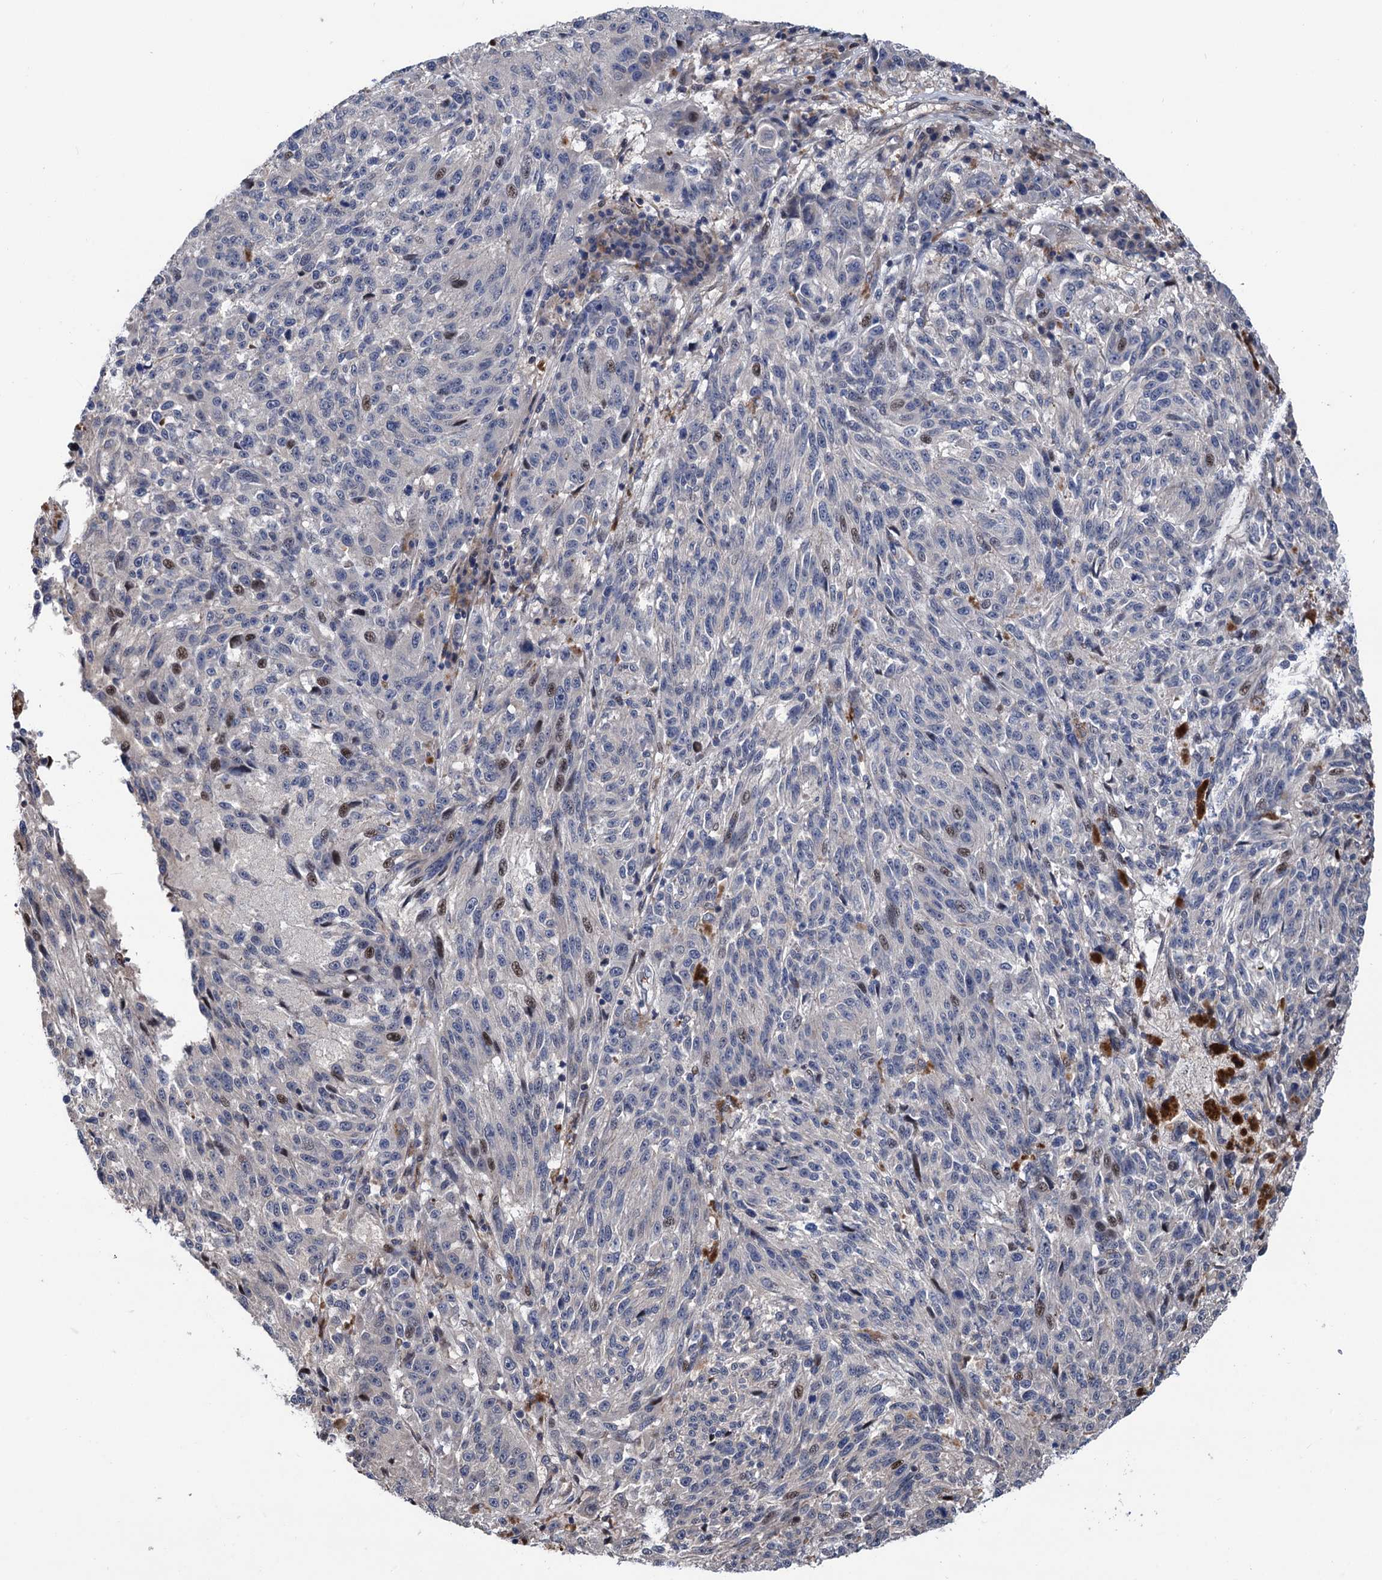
{"staining": {"intensity": "moderate", "quantity": "<25%", "location": "nuclear"}, "tissue": "melanoma", "cell_type": "Tumor cells", "image_type": "cancer", "snomed": [{"axis": "morphology", "description": "Malignant melanoma, NOS"}, {"axis": "topography", "description": "Skin"}], "caption": "Immunohistochemical staining of human melanoma displays low levels of moderate nuclear protein expression in about <25% of tumor cells.", "gene": "UBR1", "patient": {"sex": "male", "age": 53}}